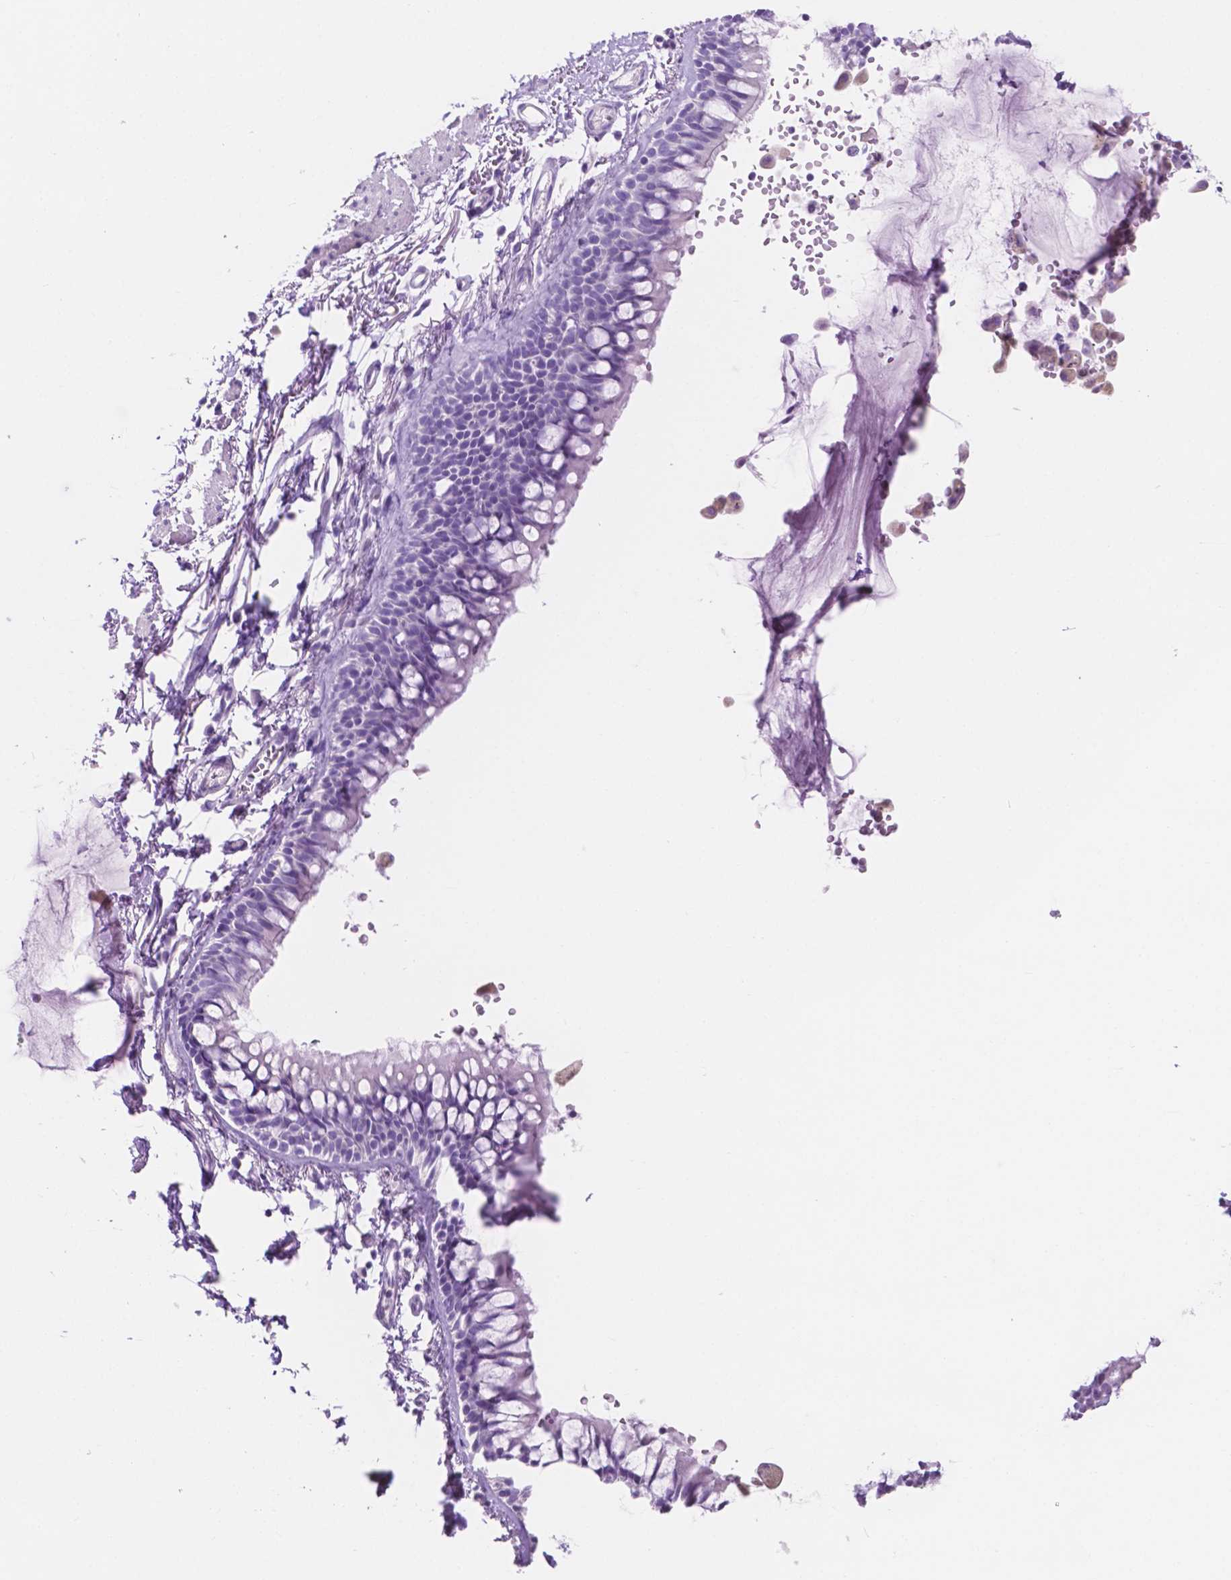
{"staining": {"intensity": "weak", "quantity": "<25%", "location": "cytoplasmic/membranous"}, "tissue": "adipose tissue", "cell_type": "Adipocytes", "image_type": "normal", "snomed": [{"axis": "morphology", "description": "Normal tissue, NOS"}, {"axis": "topography", "description": "Cartilage tissue"}, {"axis": "topography", "description": "Bronchus"}], "caption": "Human adipose tissue stained for a protein using IHC demonstrates no staining in adipocytes.", "gene": "IGFN1", "patient": {"sex": "female", "age": 79}}